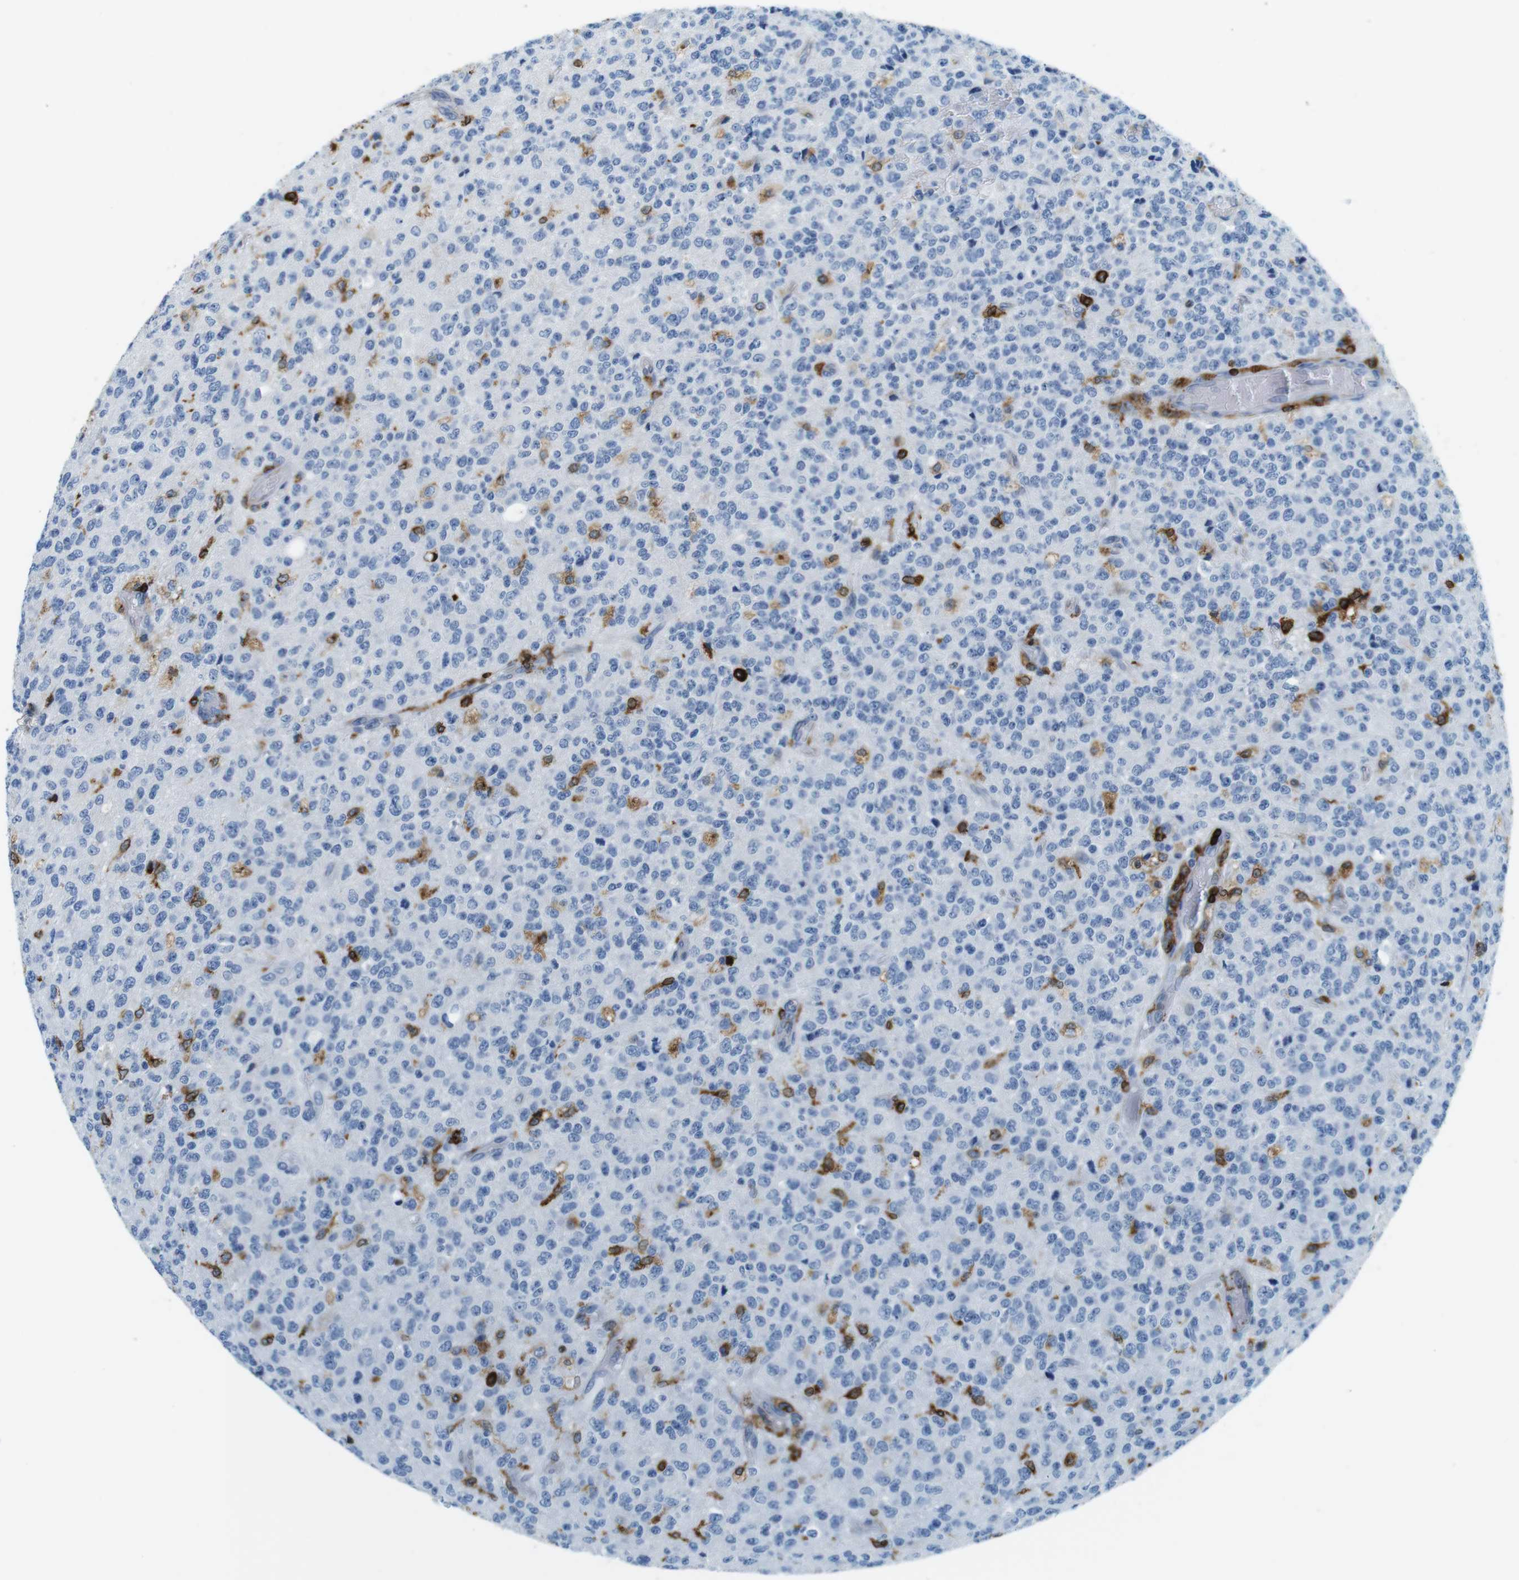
{"staining": {"intensity": "moderate", "quantity": "25%-75%", "location": "cytoplasmic/membranous"}, "tissue": "glioma", "cell_type": "Tumor cells", "image_type": "cancer", "snomed": [{"axis": "morphology", "description": "Glioma, malignant, High grade"}, {"axis": "topography", "description": "pancreas cauda"}], "caption": "This histopathology image displays immunohistochemistry staining of glioma, with medium moderate cytoplasmic/membranous staining in approximately 25%-75% of tumor cells.", "gene": "CIITA", "patient": {"sex": "male", "age": 60}}